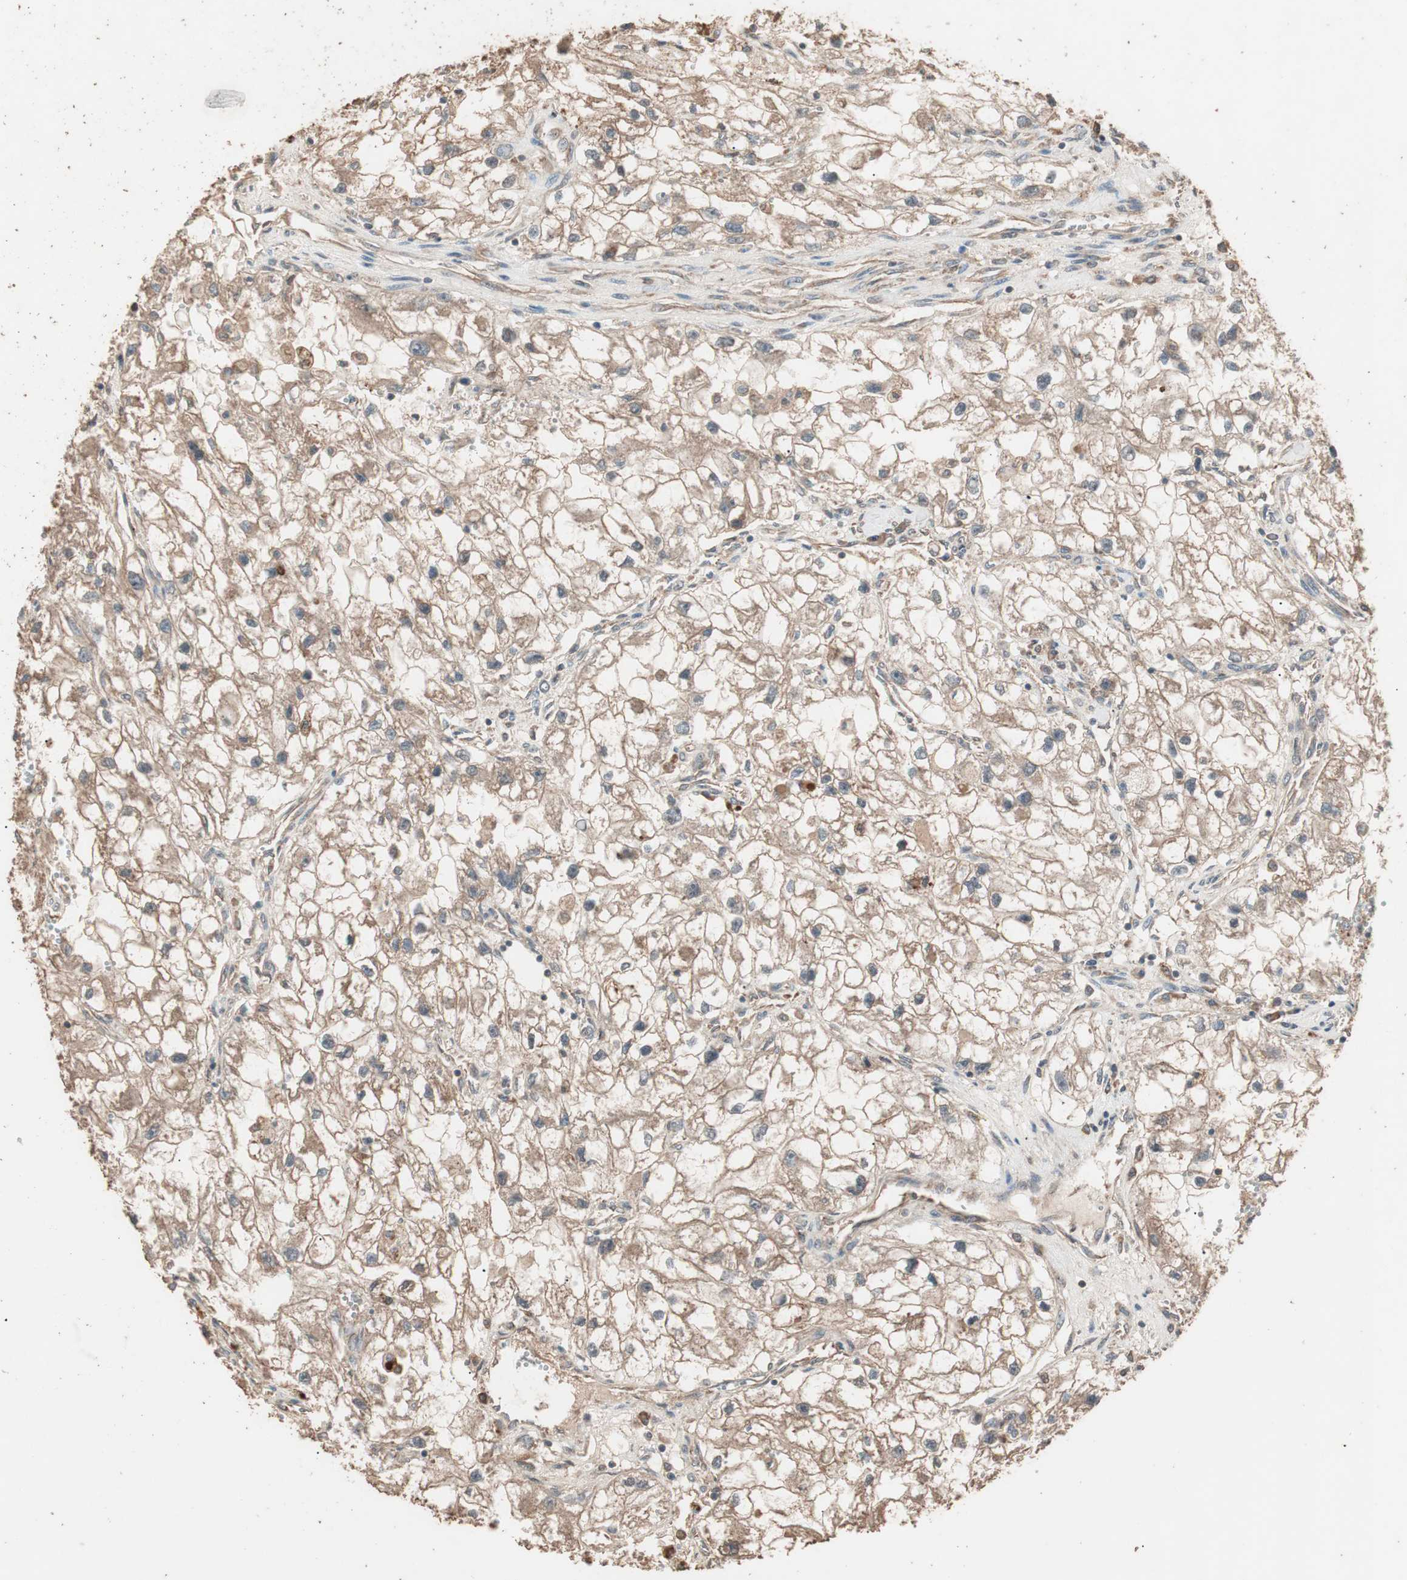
{"staining": {"intensity": "moderate", "quantity": ">75%", "location": "cytoplasmic/membranous"}, "tissue": "renal cancer", "cell_type": "Tumor cells", "image_type": "cancer", "snomed": [{"axis": "morphology", "description": "Adenocarcinoma, NOS"}, {"axis": "topography", "description": "Kidney"}], "caption": "The immunohistochemical stain highlights moderate cytoplasmic/membranous staining in tumor cells of renal cancer tissue. The staining was performed using DAB, with brown indicating positive protein expression. Nuclei are stained blue with hematoxylin.", "gene": "CCN4", "patient": {"sex": "female", "age": 70}}